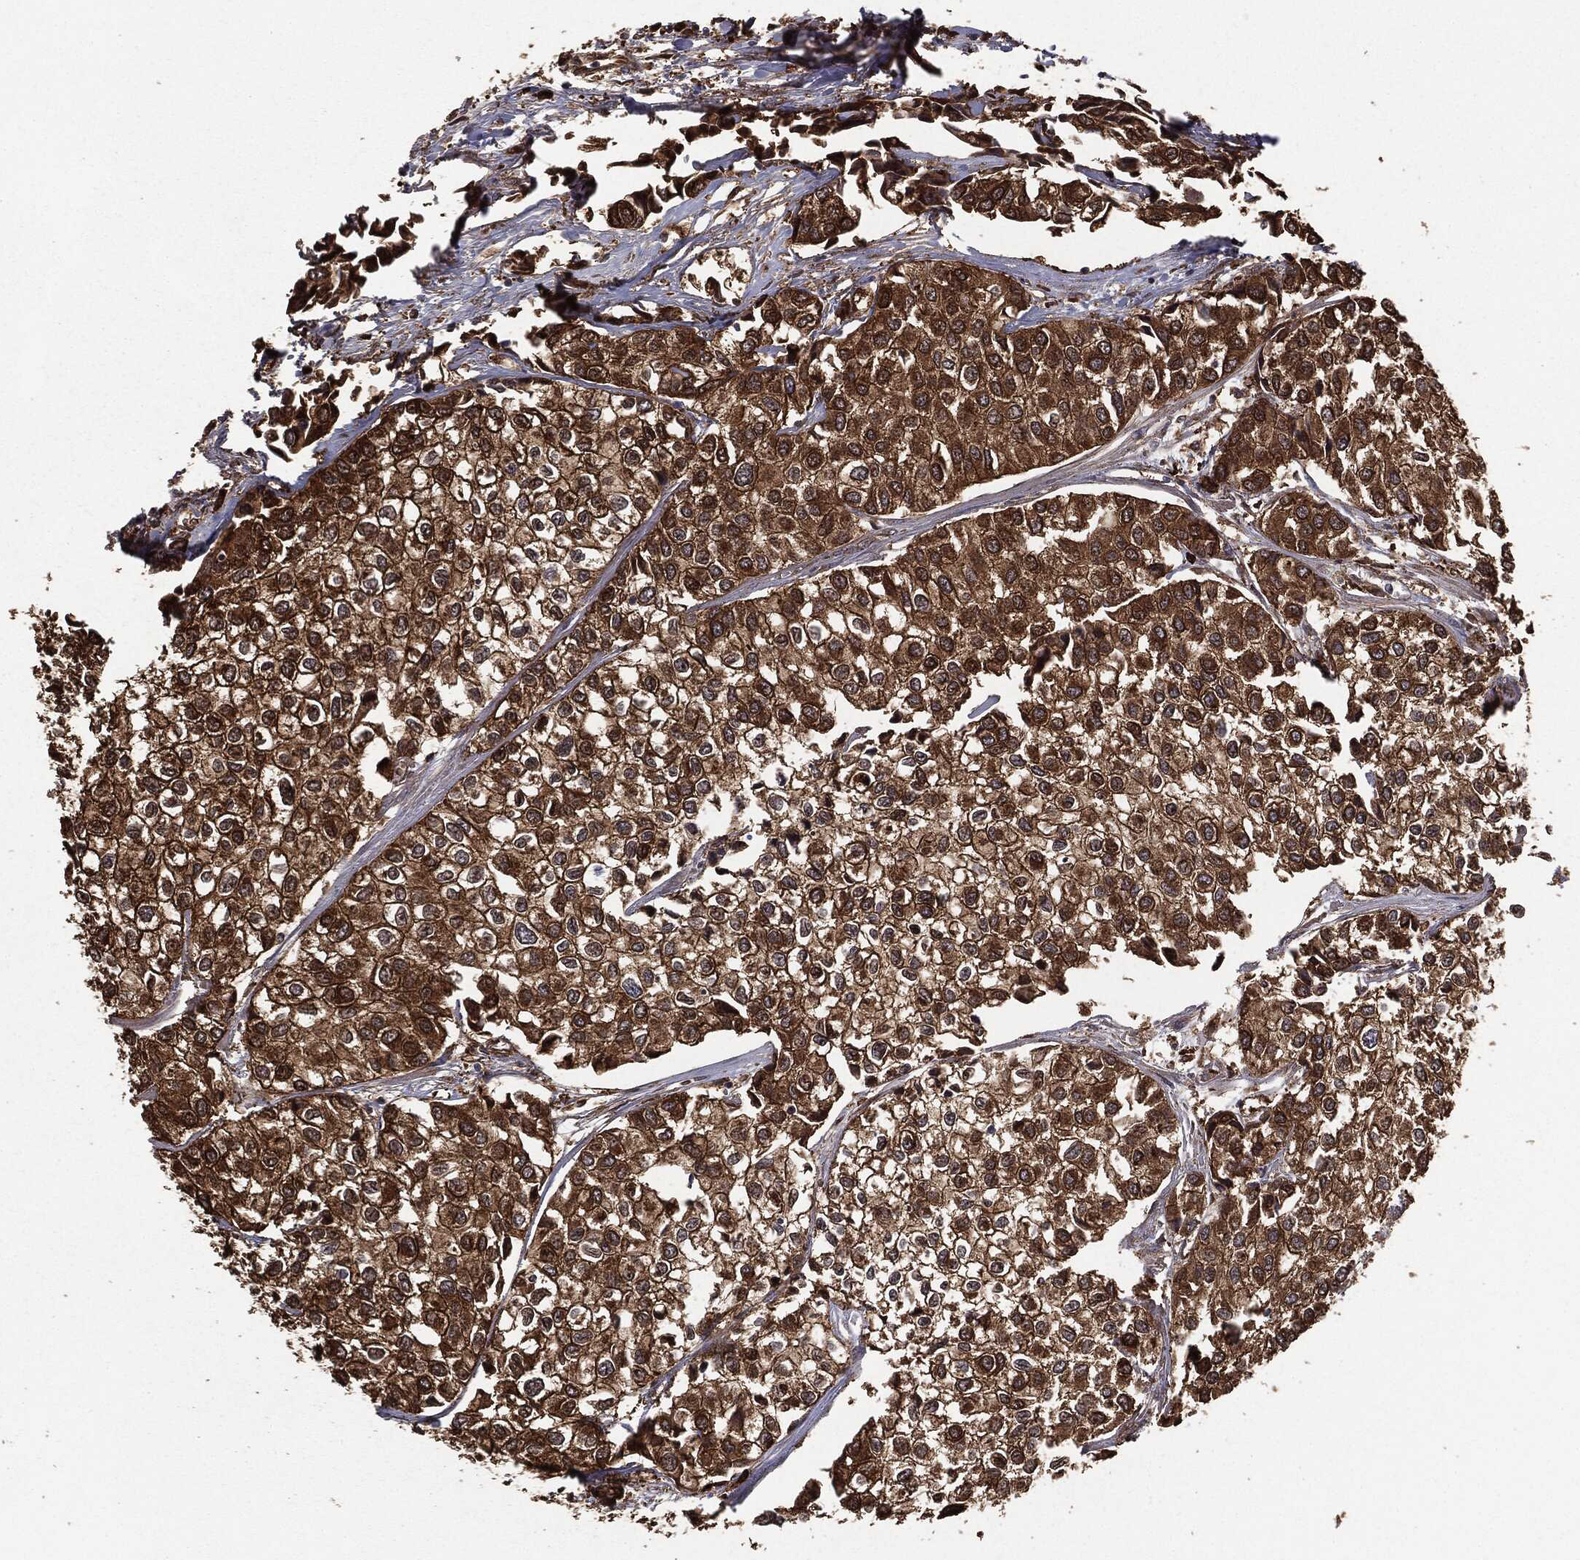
{"staining": {"intensity": "strong", "quantity": ">75%", "location": "cytoplasmic/membranous"}, "tissue": "urothelial cancer", "cell_type": "Tumor cells", "image_type": "cancer", "snomed": [{"axis": "morphology", "description": "Urothelial carcinoma, High grade"}, {"axis": "topography", "description": "Urinary bladder"}], "caption": "Urothelial carcinoma (high-grade) stained for a protein (brown) reveals strong cytoplasmic/membranous positive positivity in approximately >75% of tumor cells.", "gene": "NME1", "patient": {"sex": "male", "age": 73}}